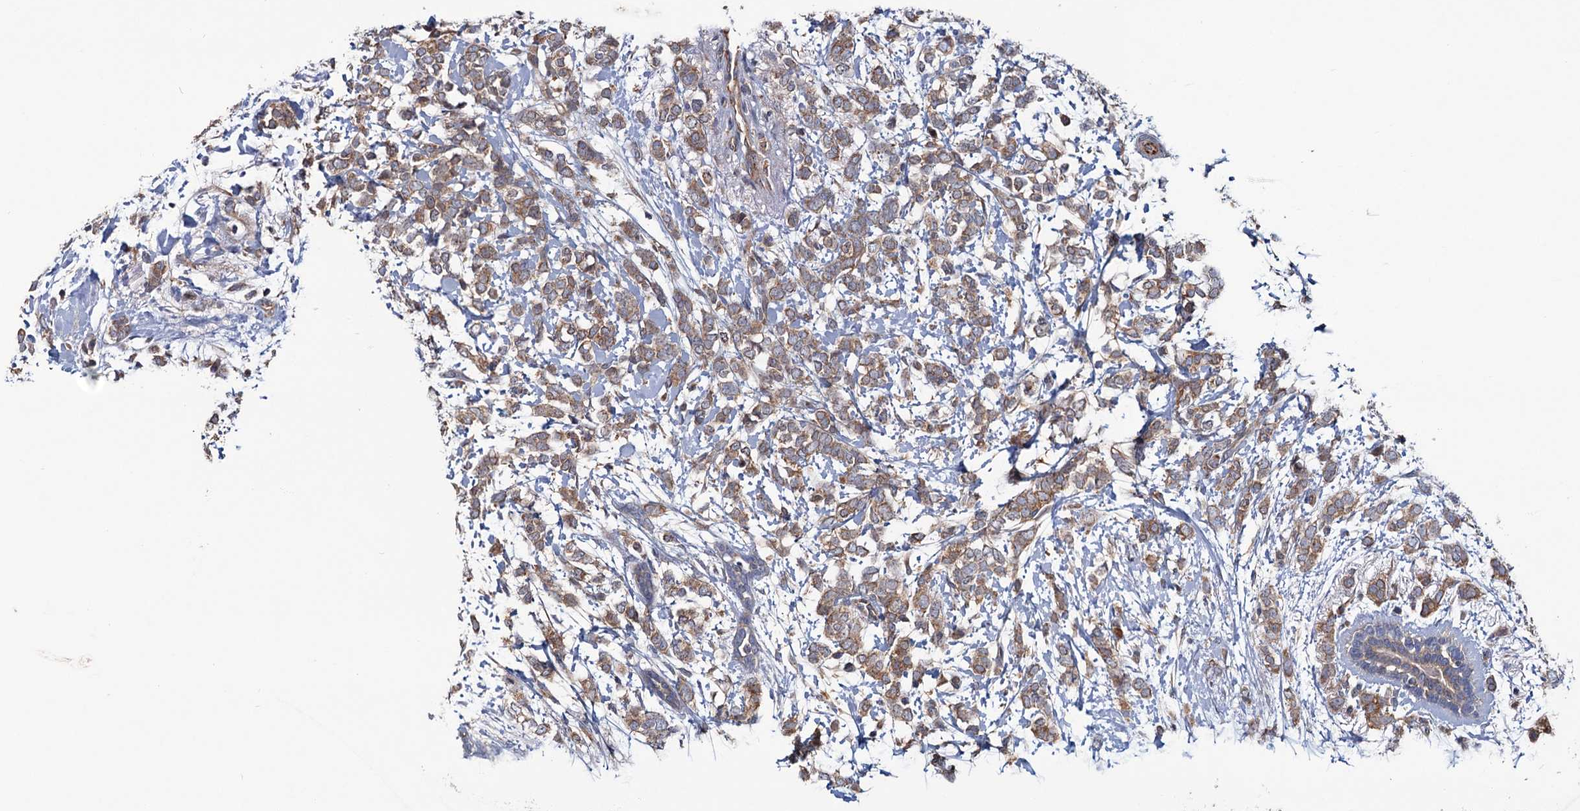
{"staining": {"intensity": "moderate", "quantity": ">75%", "location": "cytoplasmic/membranous"}, "tissue": "breast cancer", "cell_type": "Tumor cells", "image_type": "cancer", "snomed": [{"axis": "morphology", "description": "Normal tissue, NOS"}, {"axis": "morphology", "description": "Lobular carcinoma"}, {"axis": "topography", "description": "Breast"}], "caption": "This image exhibits breast lobular carcinoma stained with immunohistochemistry to label a protein in brown. The cytoplasmic/membranous of tumor cells show moderate positivity for the protein. Nuclei are counter-stained blue.", "gene": "MTRR", "patient": {"sex": "female", "age": 47}}